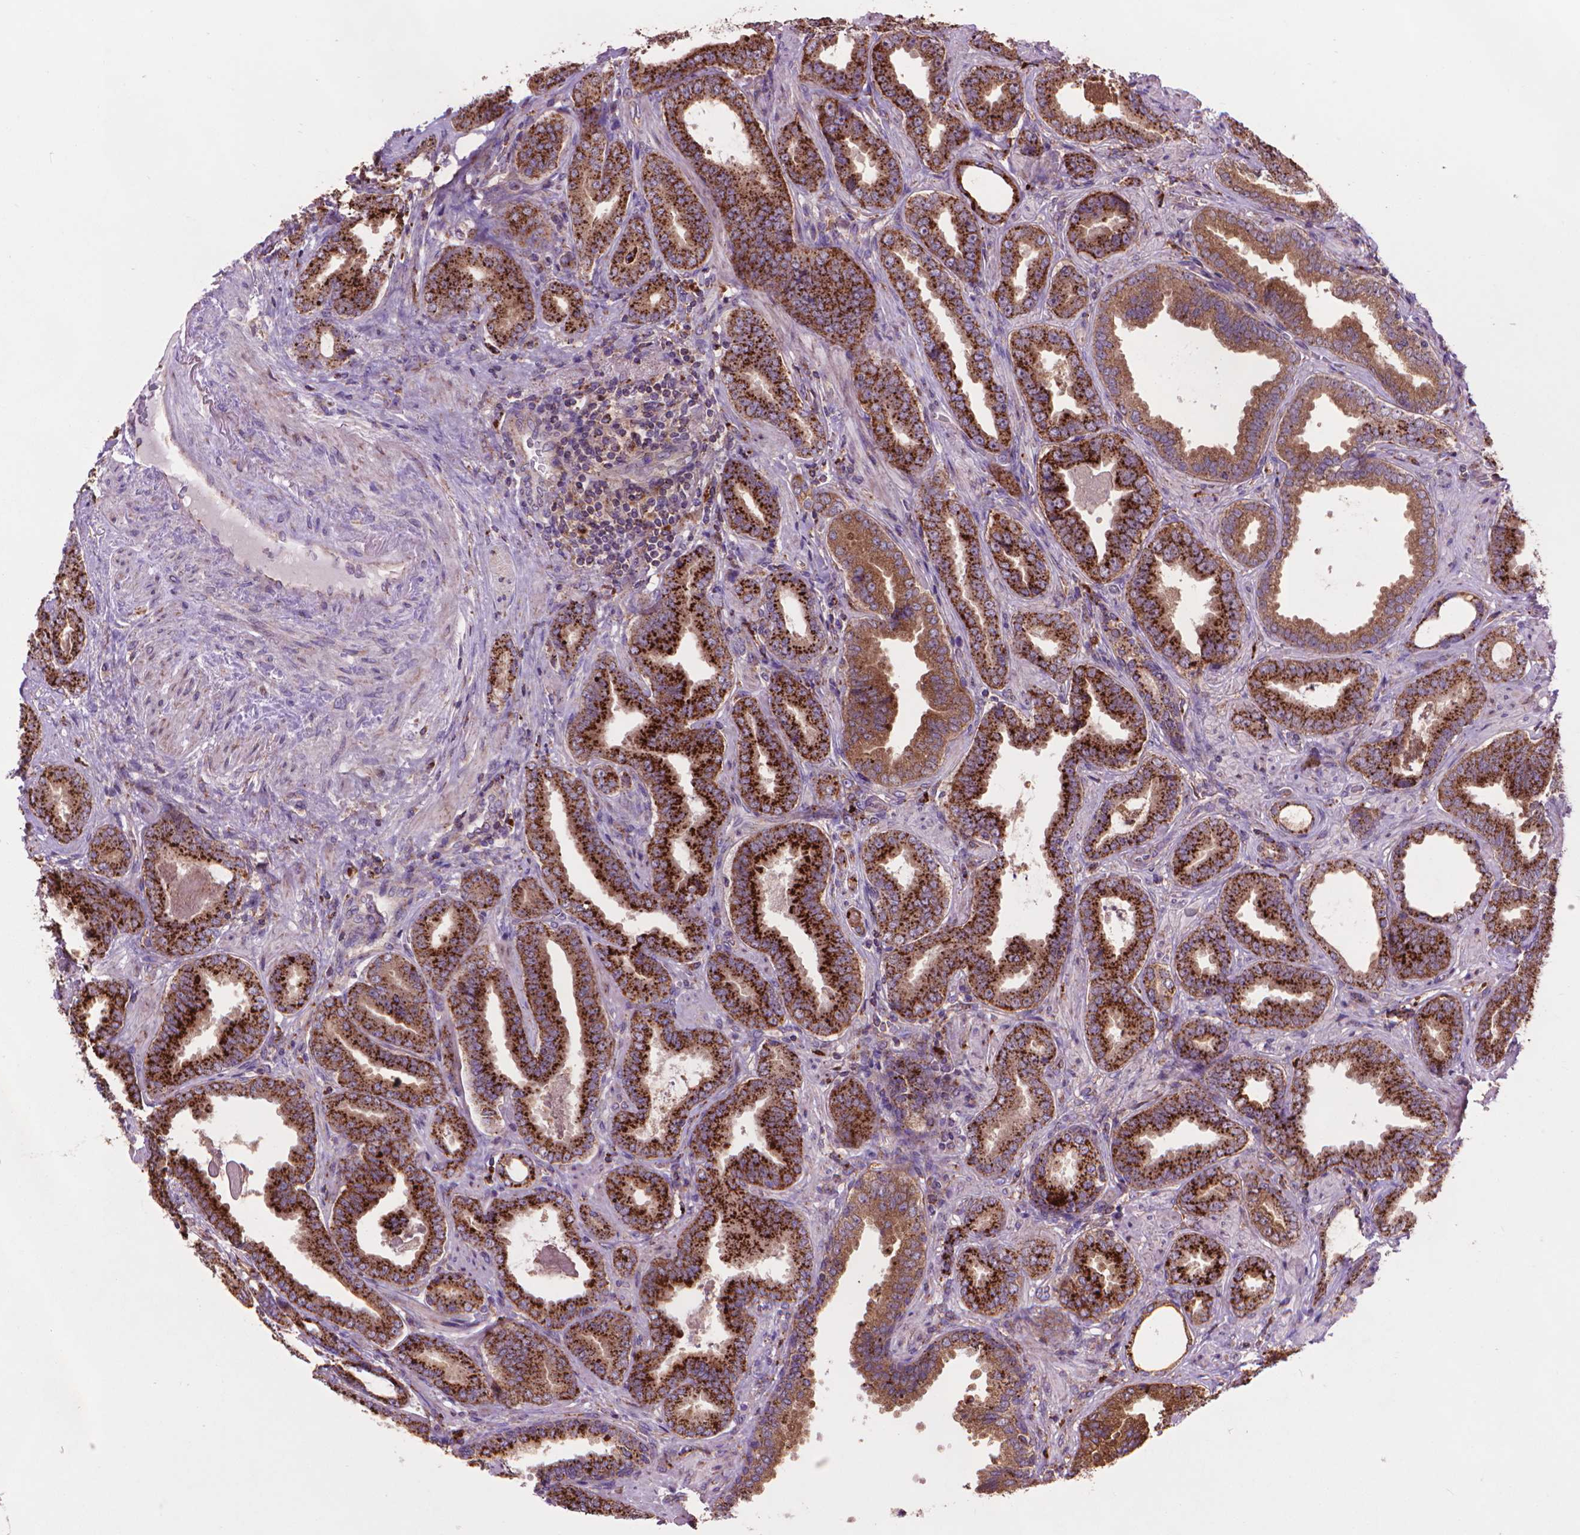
{"staining": {"intensity": "strong", "quantity": ">75%", "location": "cytoplasmic/membranous"}, "tissue": "prostate cancer", "cell_type": "Tumor cells", "image_type": "cancer", "snomed": [{"axis": "morphology", "description": "Adenocarcinoma, NOS"}, {"axis": "topography", "description": "Prostate"}], "caption": "Protein expression analysis of human prostate cancer reveals strong cytoplasmic/membranous positivity in approximately >75% of tumor cells.", "gene": "GLB1", "patient": {"sex": "male", "age": 64}}